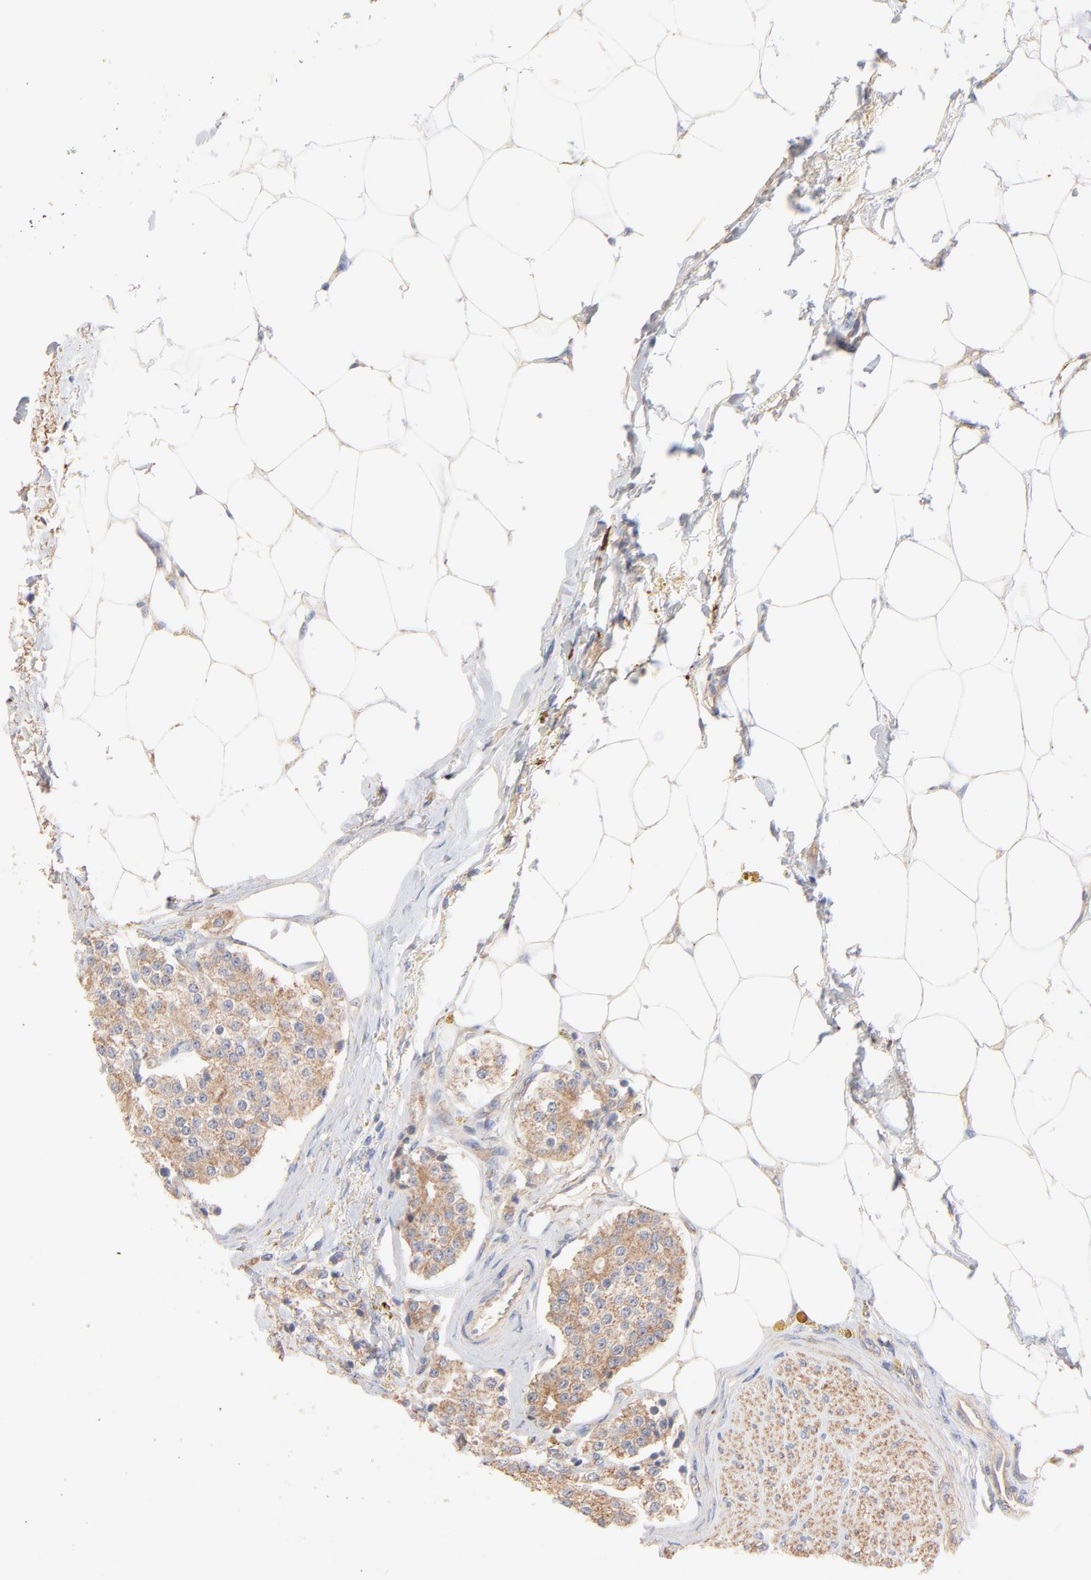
{"staining": {"intensity": "weak", "quantity": ">75%", "location": "cytoplasmic/membranous"}, "tissue": "carcinoid", "cell_type": "Tumor cells", "image_type": "cancer", "snomed": [{"axis": "morphology", "description": "Carcinoid, malignant, NOS"}, {"axis": "topography", "description": "Colon"}], "caption": "Carcinoid was stained to show a protein in brown. There is low levels of weak cytoplasmic/membranous expression in about >75% of tumor cells.", "gene": "SPTB", "patient": {"sex": "female", "age": 61}}